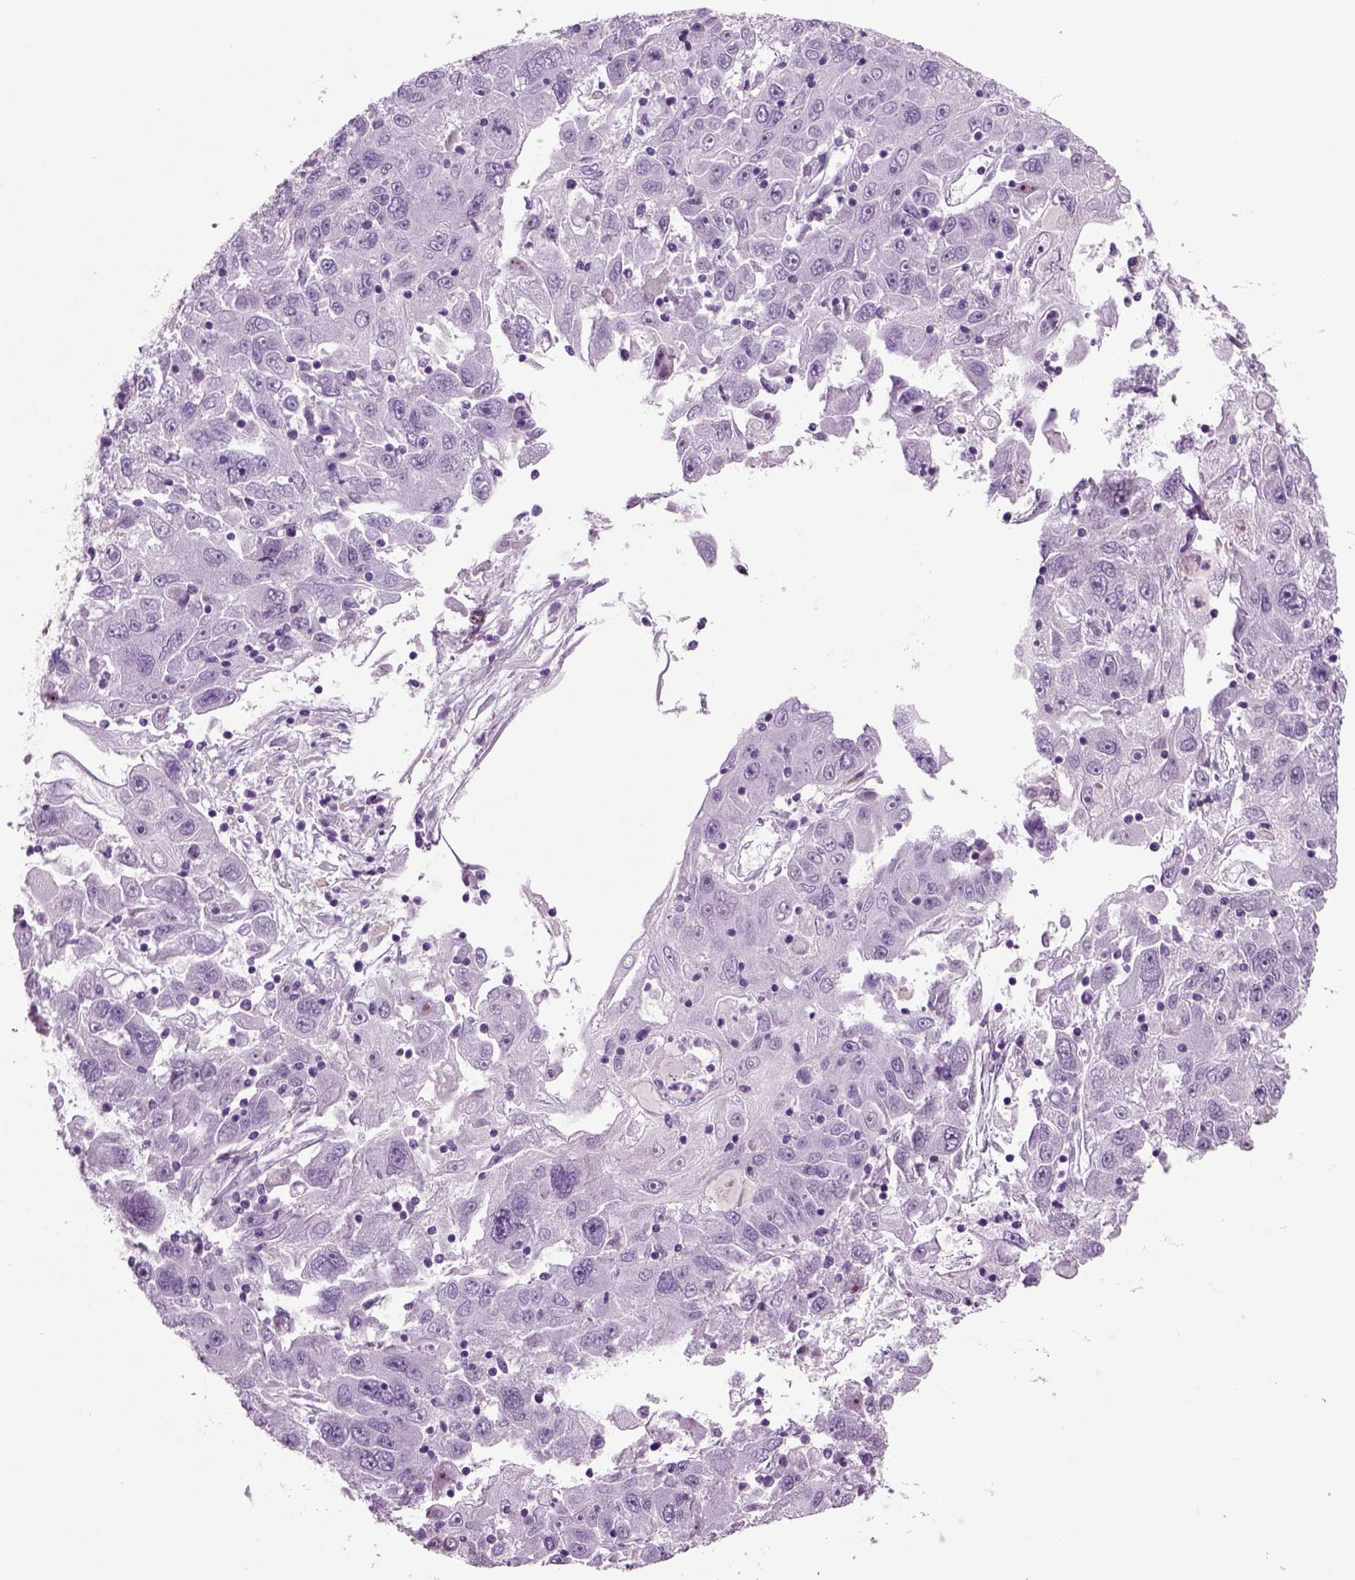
{"staining": {"intensity": "negative", "quantity": "none", "location": "none"}, "tissue": "stomach cancer", "cell_type": "Tumor cells", "image_type": "cancer", "snomed": [{"axis": "morphology", "description": "Adenocarcinoma, NOS"}, {"axis": "topography", "description": "Stomach"}], "caption": "This is an immunohistochemistry (IHC) micrograph of human stomach adenocarcinoma. There is no staining in tumor cells.", "gene": "ARID3A", "patient": {"sex": "male", "age": 56}}